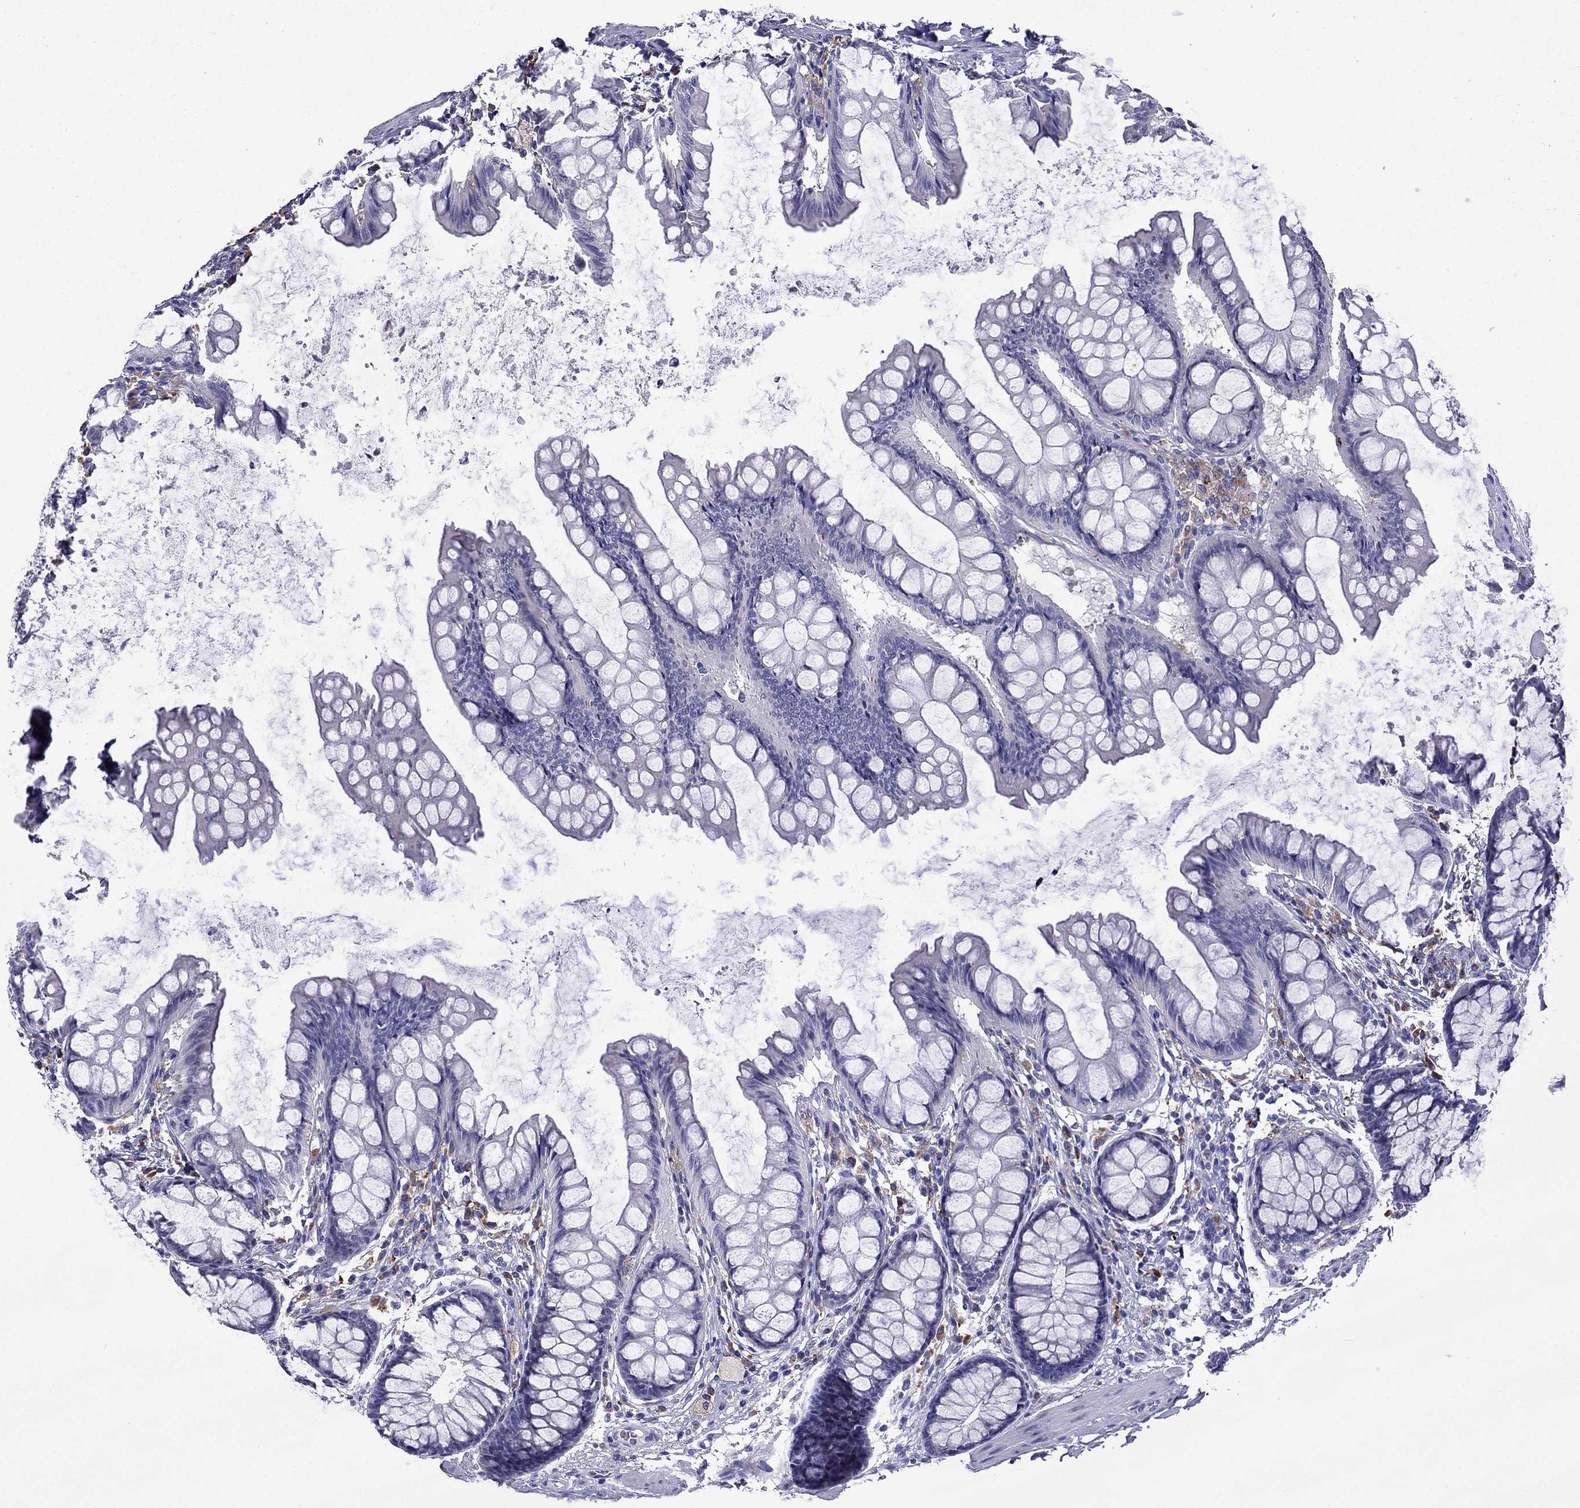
{"staining": {"intensity": "negative", "quantity": "none", "location": "none"}, "tissue": "colon", "cell_type": "Endothelial cells", "image_type": "normal", "snomed": [{"axis": "morphology", "description": "Normal tissue, NOS"}, {"axis": "topography", "description": "Colon"}], "caption": "A histopathology image of human colon is negative for staining in endothelial cells. (DAB IHC visualized using brightfield microscopy, high magnification).", "gene": "TSSK4", "patient": {"sex": "female", "age": 65}}